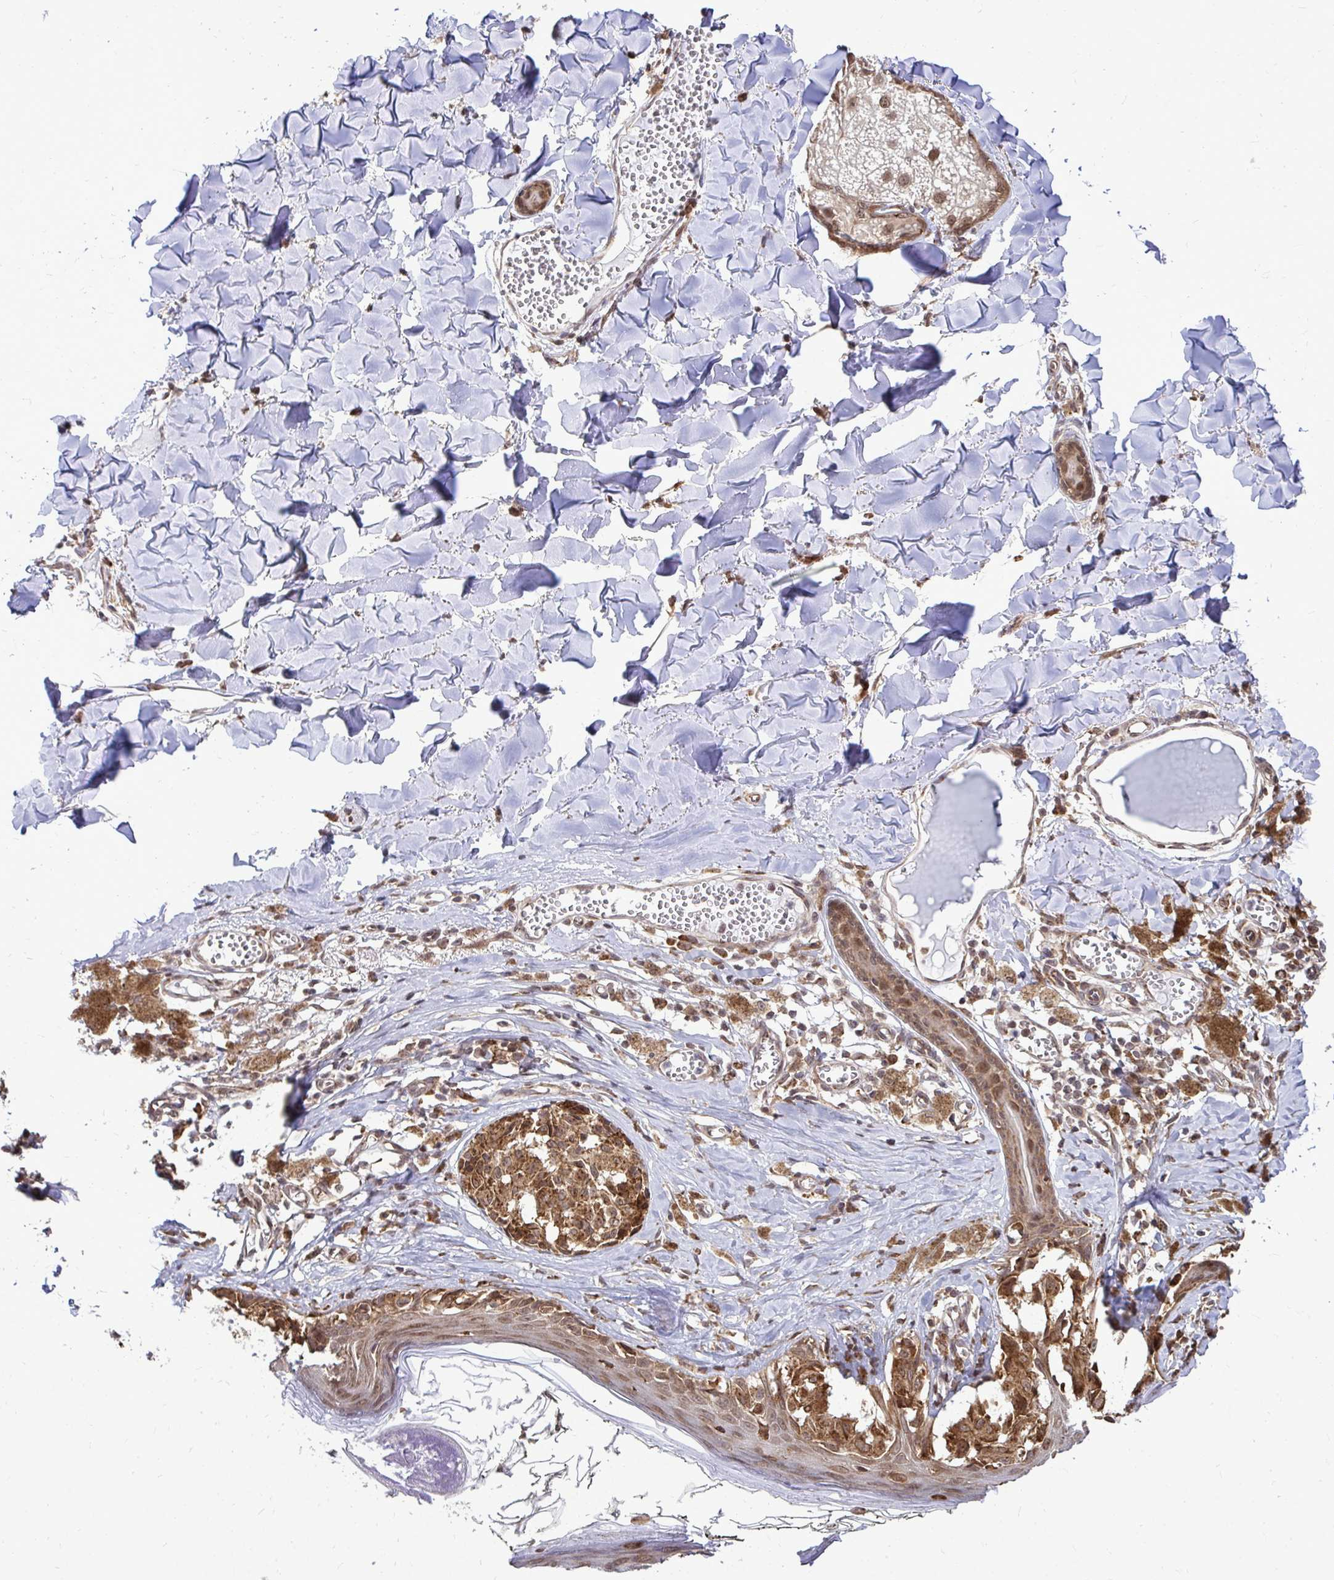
{"staining": {"intensity": "weak", "quantity": ">75%", "location": "cytoplasmic/membranous"}, "tissue": "melanoma", "cell_type": "Tumor cells", "image_type": "cancer", "snomed": [{"axis": "morphology", "description": "Malignant melanoma, NOS"}, {"axis": "topography", "description": "Skin"}], "caption": "Melanoma was stained to show a protein in brown. There is low levels of weak cytoplasmic/membranous staining in about >75% of tumor cells. The protein is shown in brown color, while the nuclei are stained blue.", "gene": "FMR1", "patient": {"sex": "female", "age": 43}}